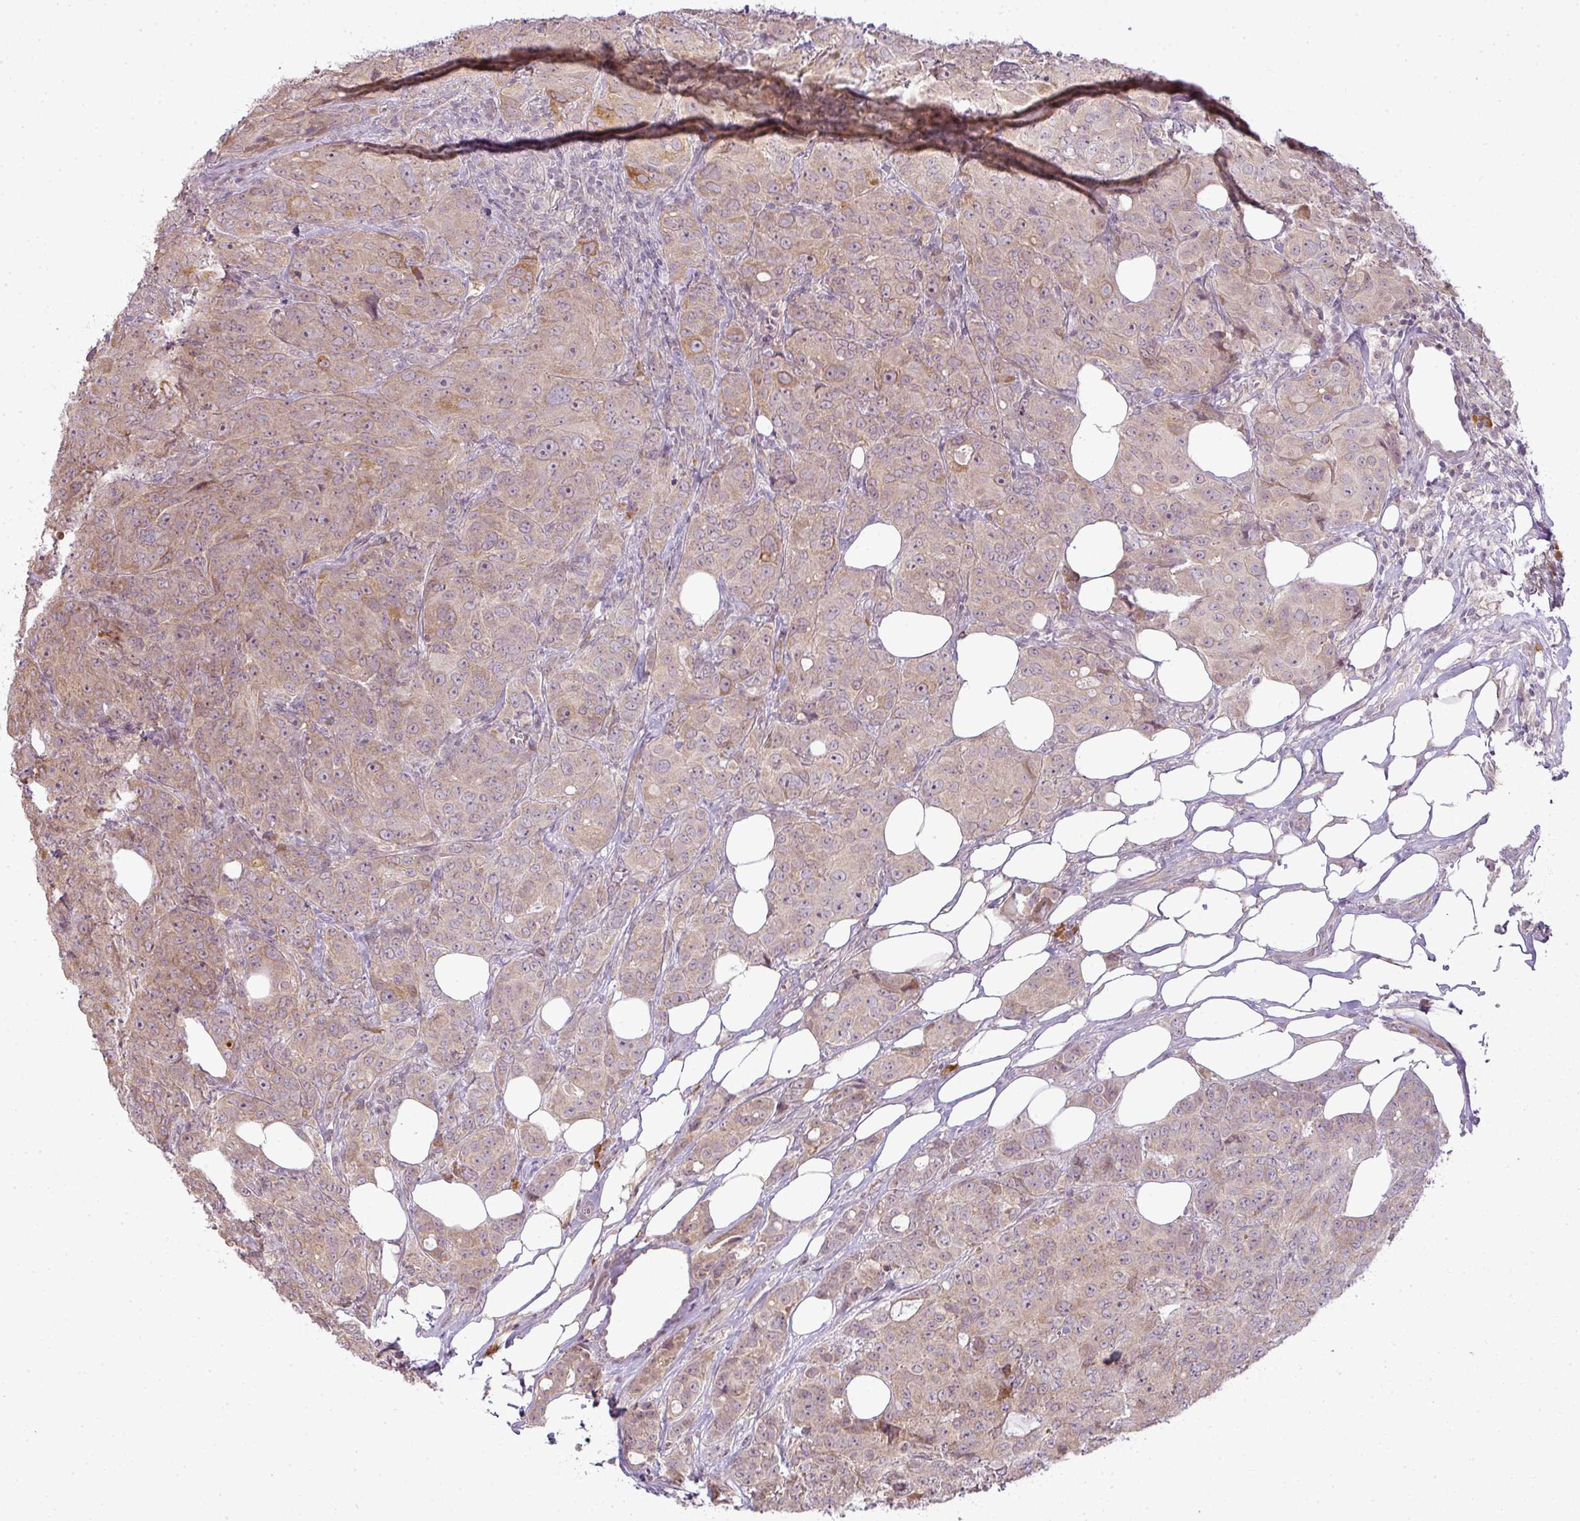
{"staining": {"intensity": "moderate", "quantity": ">75%", "location": "cytoplasmic/membranous"}, "tissue": "breast cancer", "cell_type": "Tumor cells", "image_type": "cancer", "snomed": [{"axis": "morphology", "description": "Duct carcinoma"}, {"axis": "topography", "description": "Breast"}], "caption": "The immunohistochemical stain highlights moderate cytoplasmic/membranous positivity in tumor cells of breast cancer (intraductal carcinoma) tissue.", "gene": "LY75", "patient": {"sex": "female", "age": 43}}